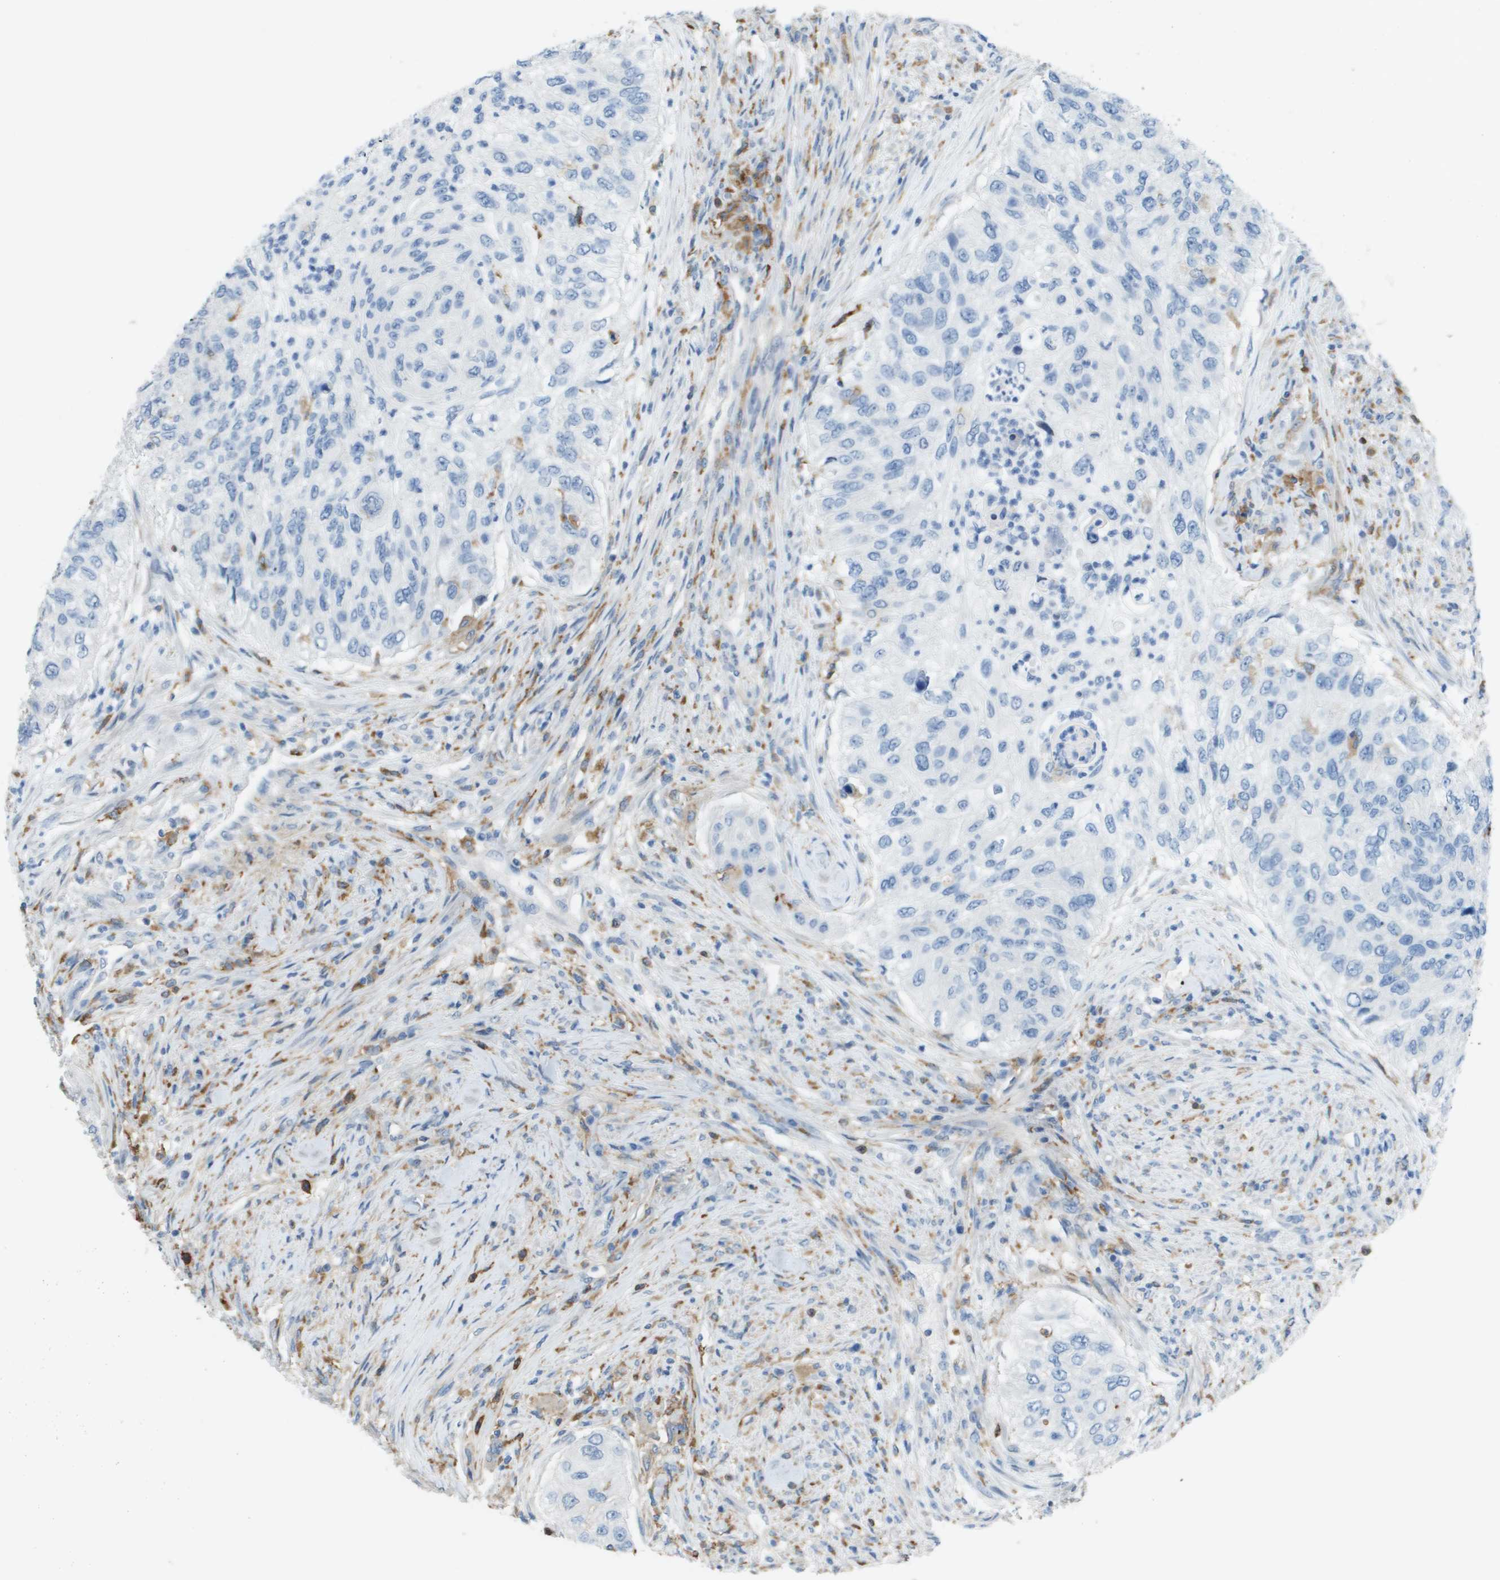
{"staining": {"intensity": "negative", "quantity": "none", "location": "none"}, "tissue": "urothelial cancer", "cell_type": "Tumor cells", "image_type": "cancer", "snomed": [{"axis": "morphology", "description": "Urothelial carcinoma, High grade"}, {"axis": "topography", "description": "Urinary bladder"}], "caption": "Urothelial cancer was stained to show a protein in brown. There is no significant expression in tumor cells. (Immunohistochemistry (ihc), brightfield microscopy, high magnification).", "gene": "ZBTB43", "patient": {"sex": "female", "age": 60}}